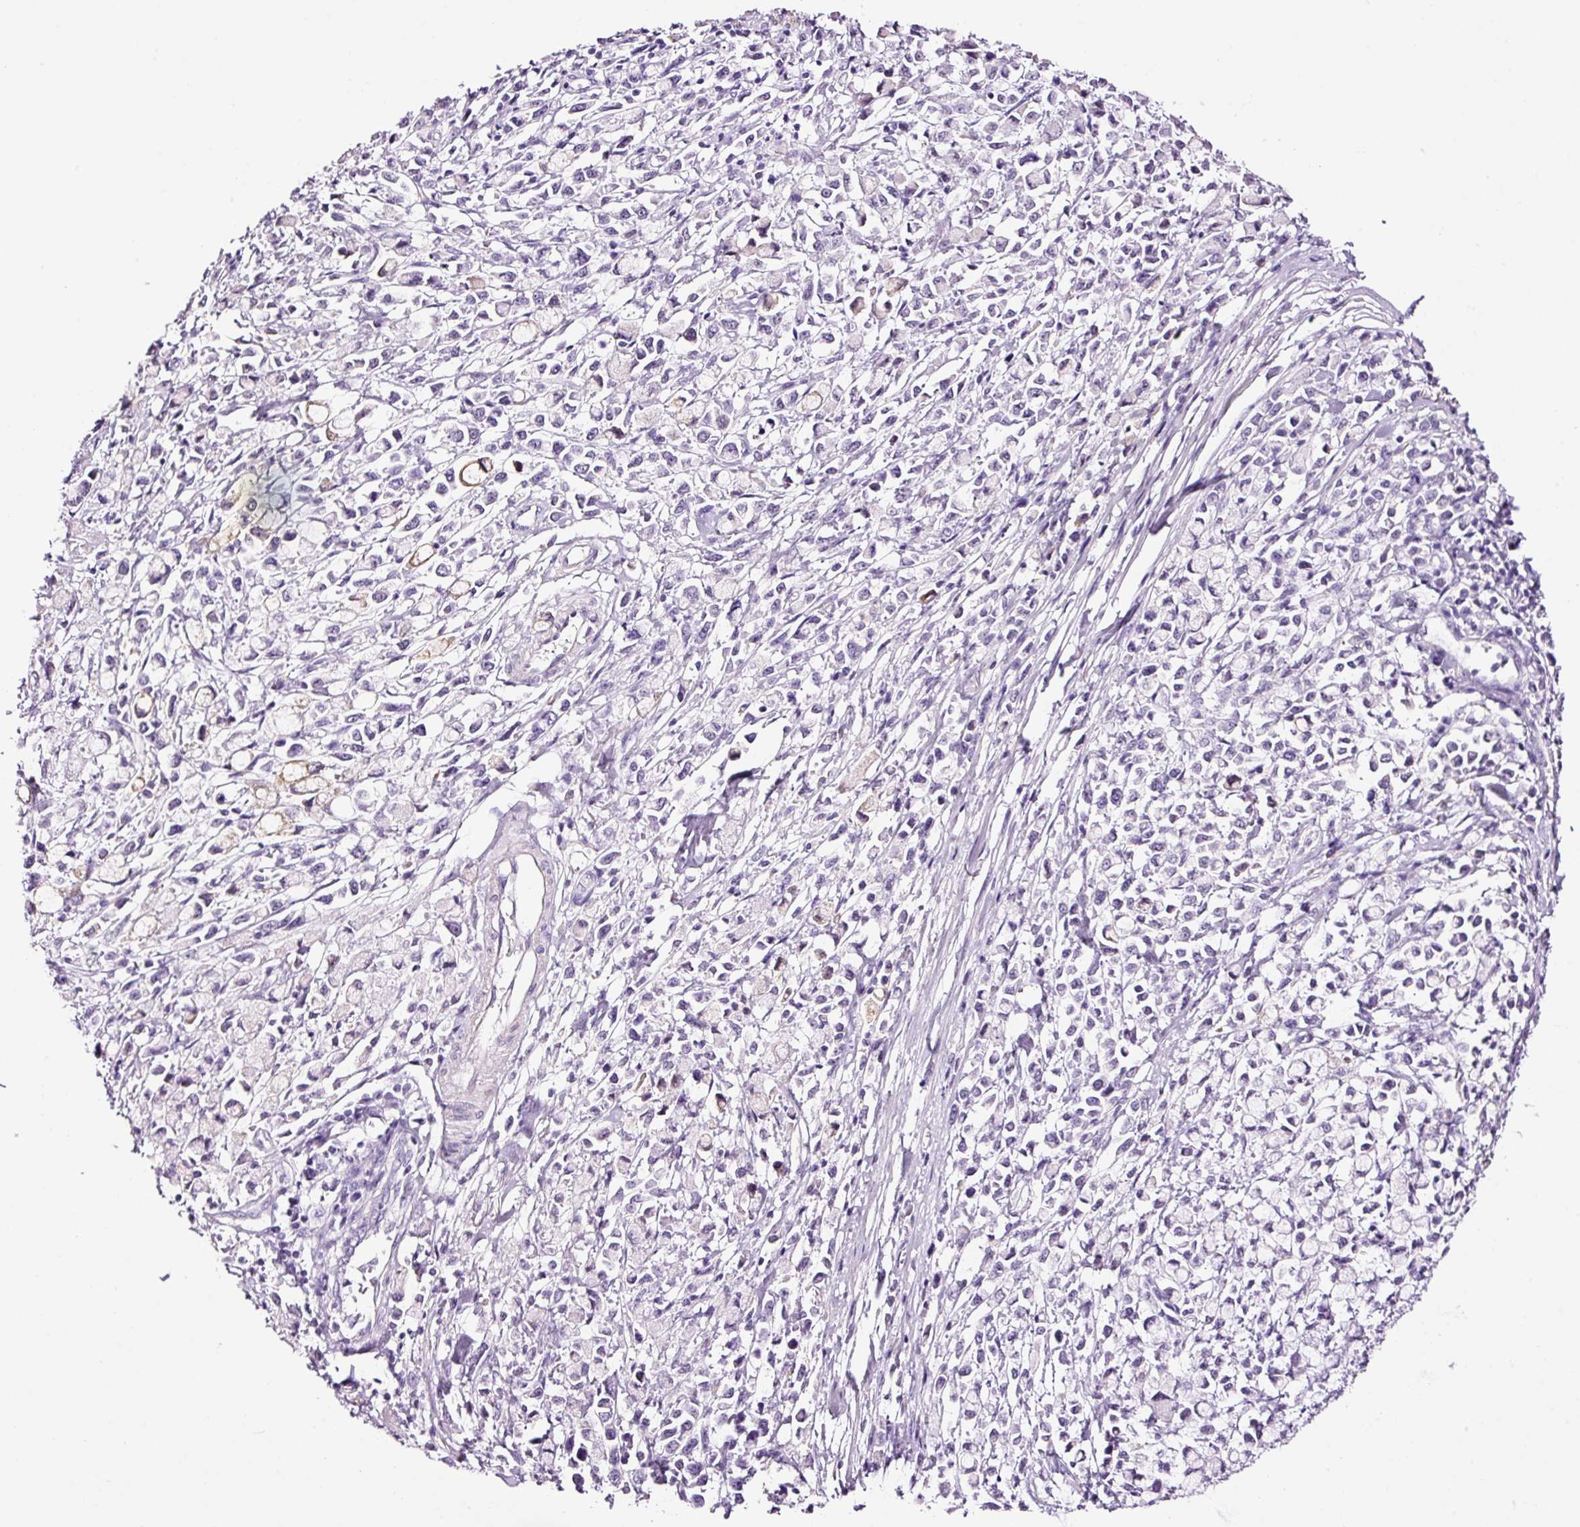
{"staining": {"intensity": "negative", "quantity": "none", "location": "none"}, "tissue": "stomach cancer", "cell_type": "Tumor cells", "image_type": "cancer", "snomed": [{"axis": "morphology", "description": "Adenocarcinoma, NOS"}, {"axis": "topography", "description": "Stomach"}], "caption": "There is no significant expression in tumor cells of adenocarcinoma (stomach).", "gene": "RTF2", "patient": {"sex": "female", "age": 81}}